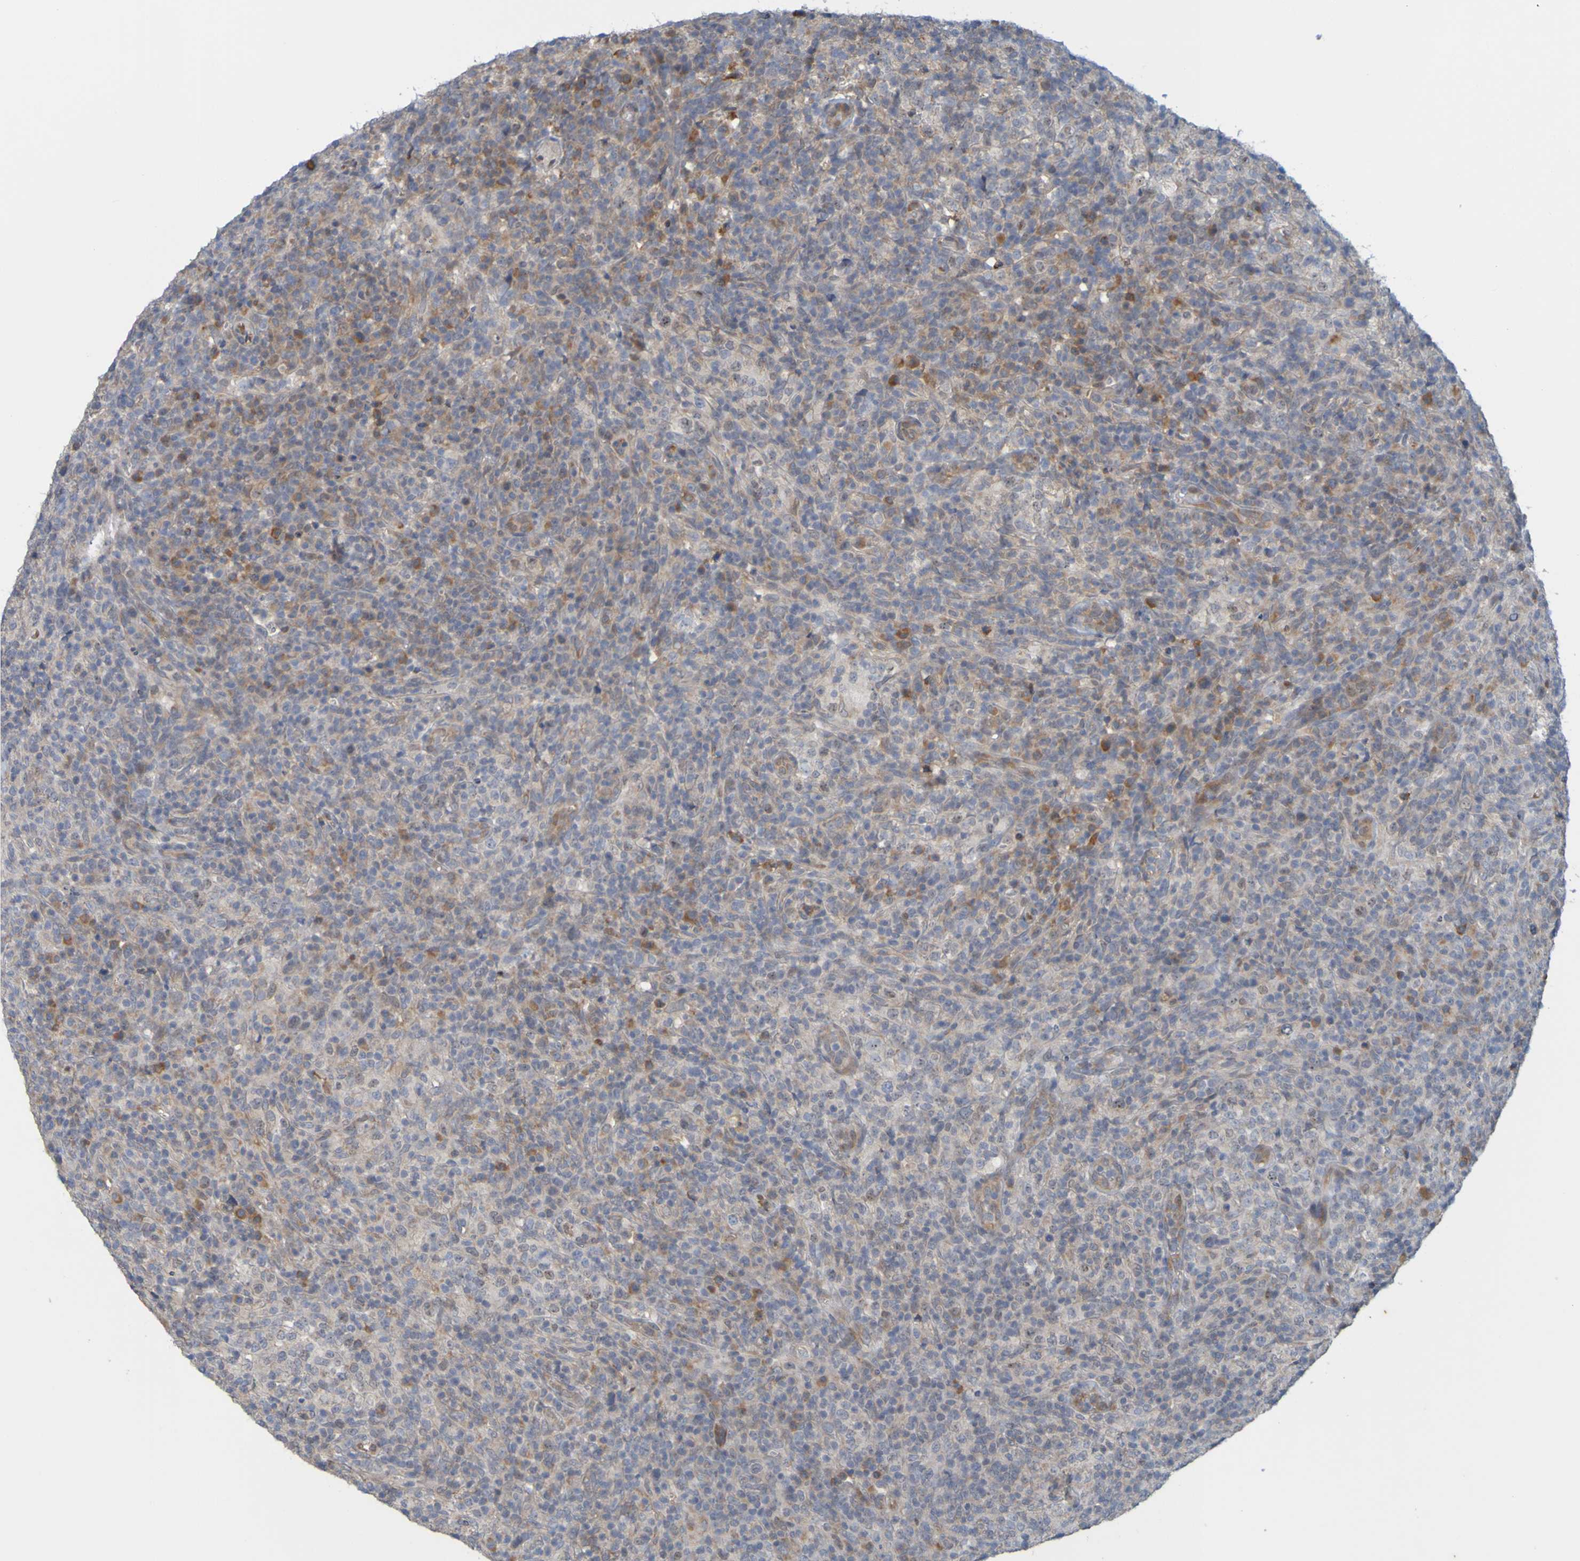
{"staining": {"intensity": "moderate", "quantity": "25%-75%", "location": "cytoplasmic/membranous"}, "tissue": "lymphoma", "cell_type": "Tumor cells", "image_type": "cancer", "snomed": [{"axis": "morphology", "description": "Malignant lymphoma, non-Hodgkin's type, High grade"}, {"axis": "topography", "description": "Lymph node"}], "caption": "DAB (3,3'-diaminobenzidine) immunohistochemical staining of human high-grade malignant lymphoma, non-Hodgkin's type exhibits moderate cytoplasmic/membranous protein expression in about 25%-75% of tumor cells.", "gene": "MOGS", "patient": {"sex": "female", "age": 76}}